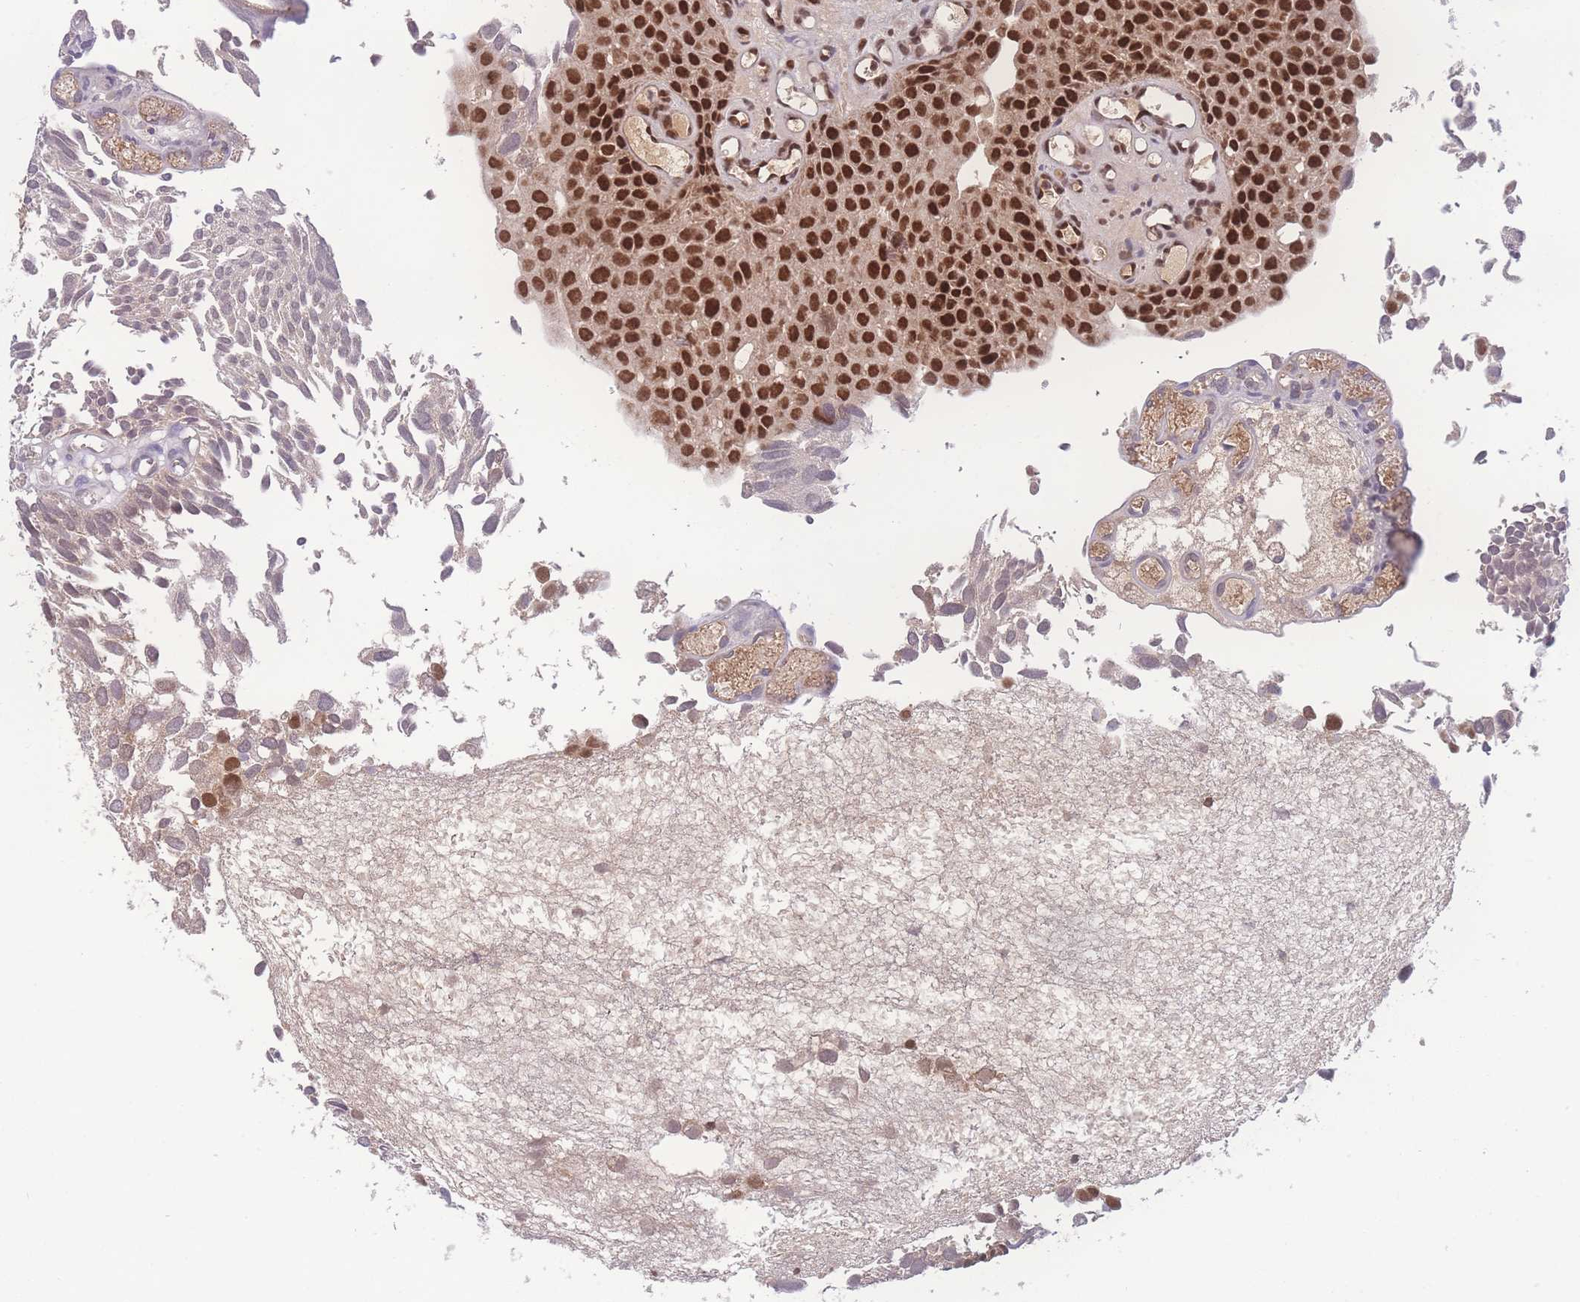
{"staining": {"intensity": "strong", "quantity": ">75%", "location": "nuclear"}, "tissue": "urothelial cancer", "cell_type": "Tumor cells", "image_type": "cancer", "snomed": [{"axis": "morphology", "description": "Urothelial carcinoma, Low grade"}, {"axis": "topography", "description": "Urinary bladder"}], "caption": "Low-grade urothelial carcinoma stained for a protein (brown) demonstrates strong nuclear positive expression in about >75% of tumor cells.", "gene": "RAVER1", "patient": {"sex": "male", "age": 88}}